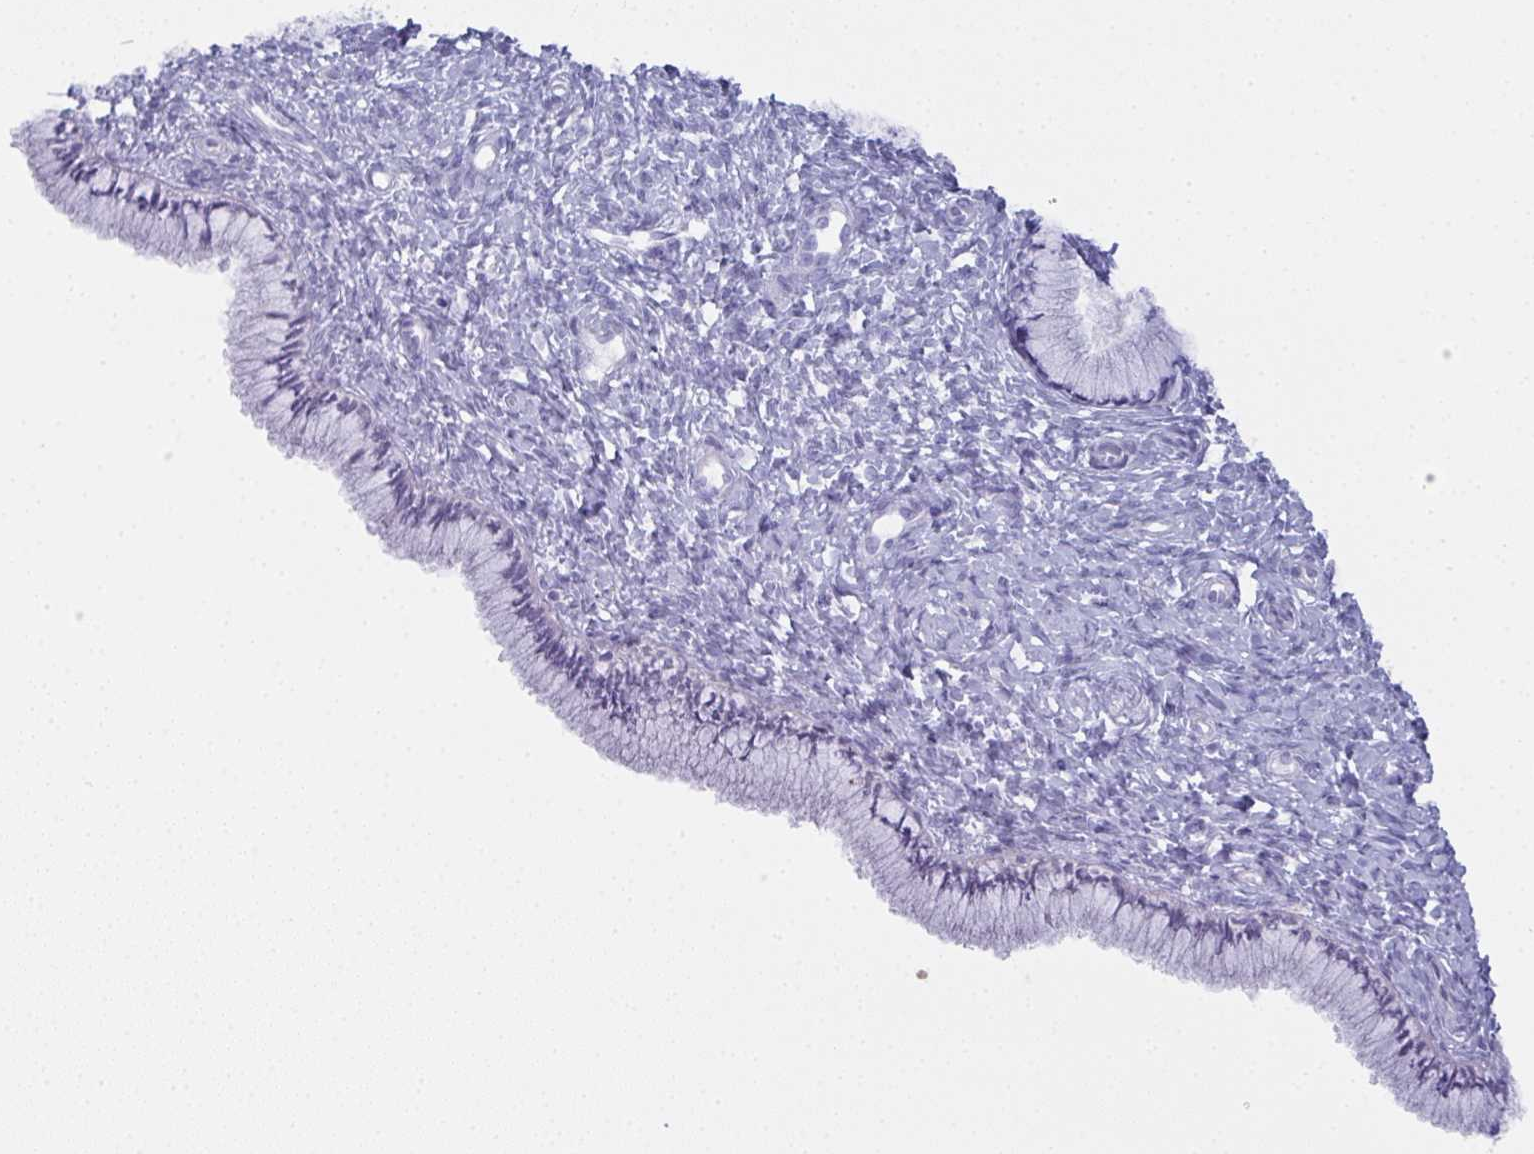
{"staining": {"intensity": "negative", "quantity": "none", "location": "none"}, "tissue": "cervix", "cell_type": "Glandular cells", "image_type": "normal", "snomed": [{"axis": "morphology", "description": "Normal tissue, NOS"}, {"axis": "topography", "description": "Cervix"}], "caption": "IHC of normal cervix demonstrates no expression in glandular cells.", "gene": "SLC36A2", "patient": {"sex": "female", "age": 37}}